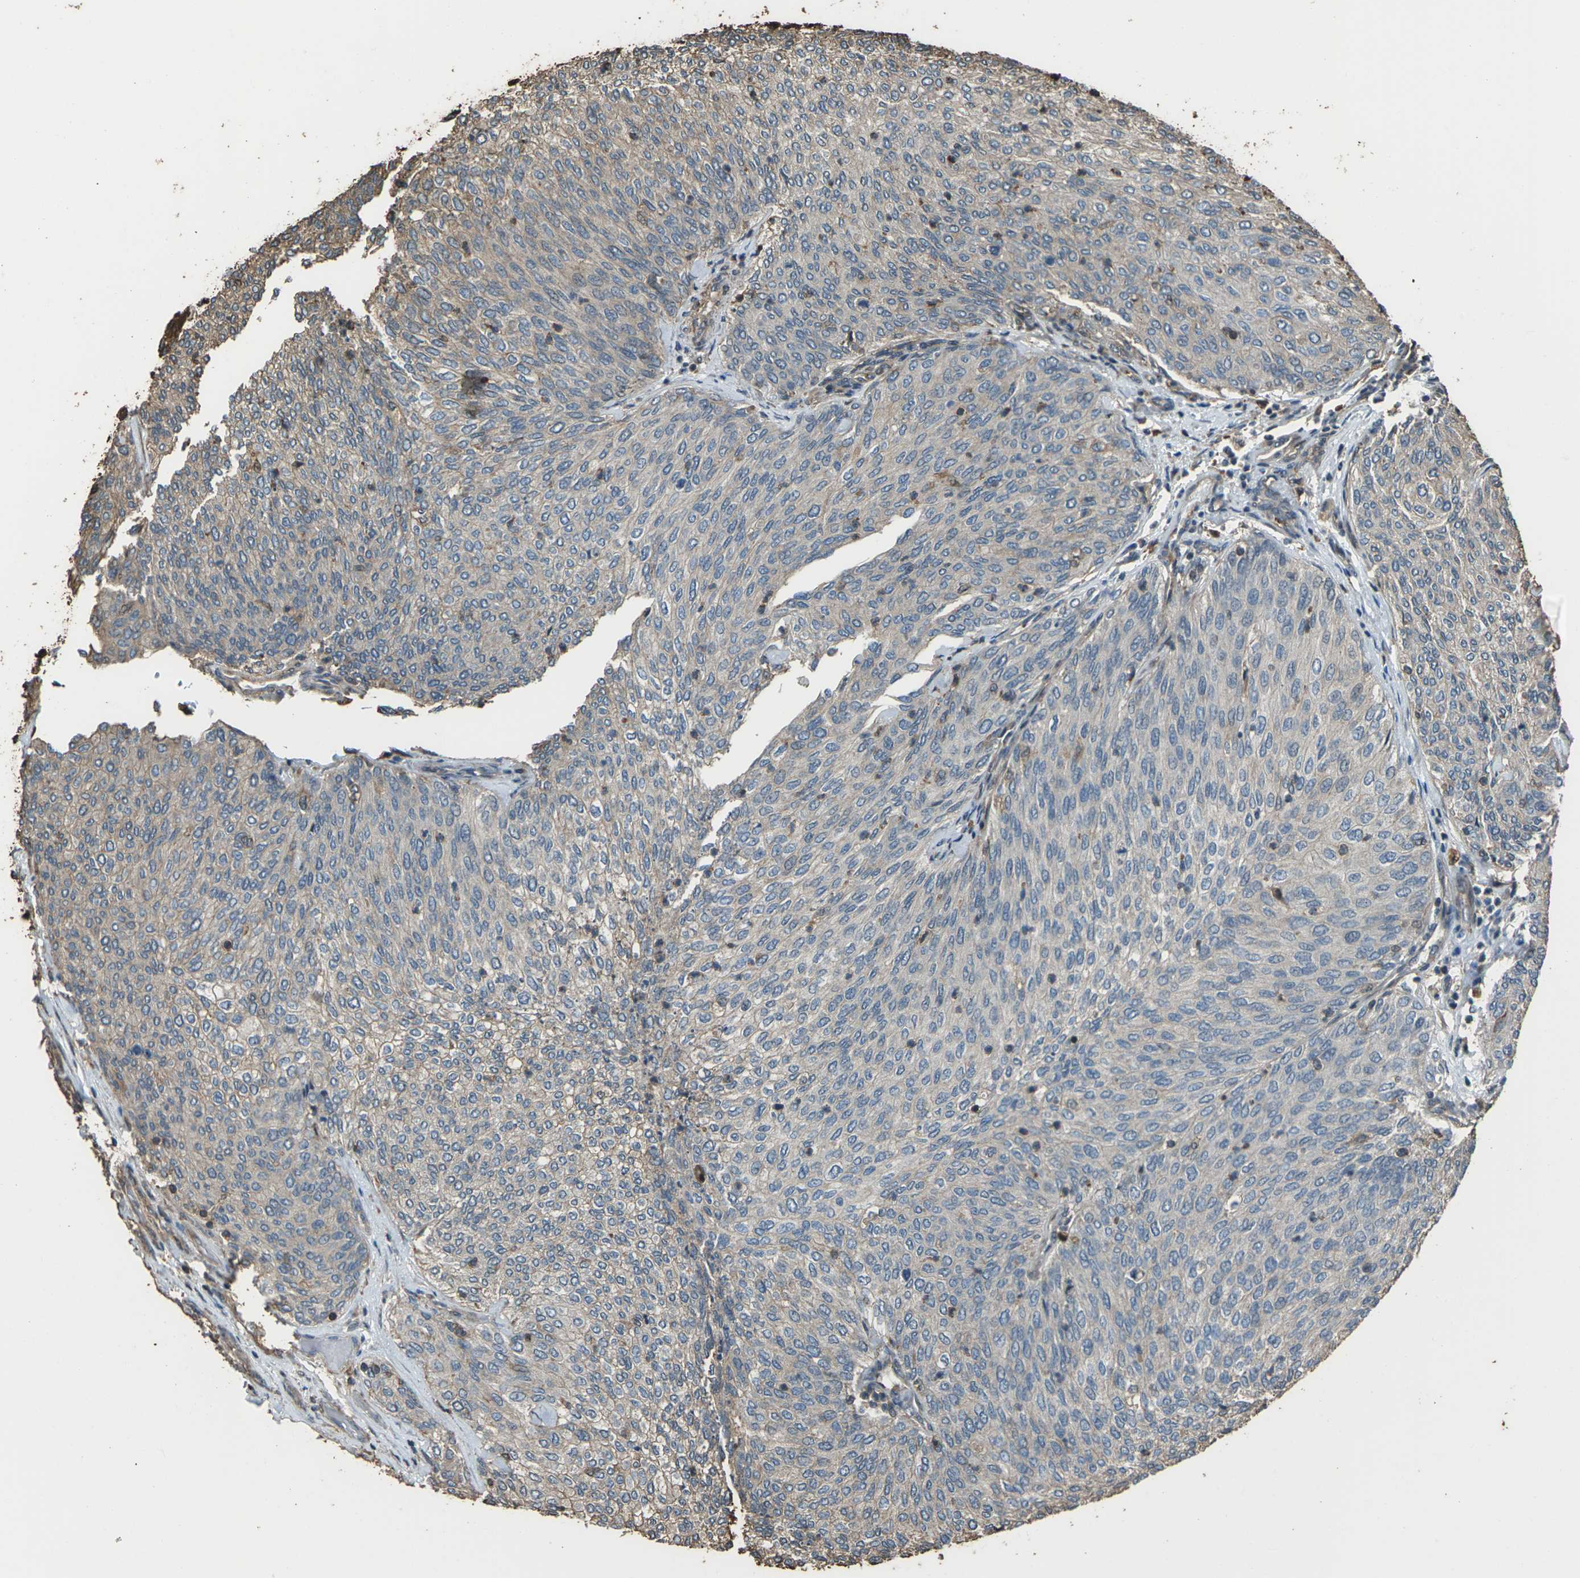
{"staining": {"intensity": "weak", "quantity": "<25%", "location": "cytoplasmic/membranous"}, "tissue": "urothelial cancer", "cell_type": "Tumor cells", "image_type": "cancer", "snomed": [{"axis": "morphology", "description": "Urothelial carcinoma, Low grade"}, {"axis": "topography", "description": "Urinary bladder"}], "caption": "DAB (3,3'-diaminobenzidine) immunohistochemical staining of human urothelial carcinoma (low-grade) exhibits no significant staining in tumor cells.", "gene": "DHPS", "patient": {"sex": "female", "age": 79}}